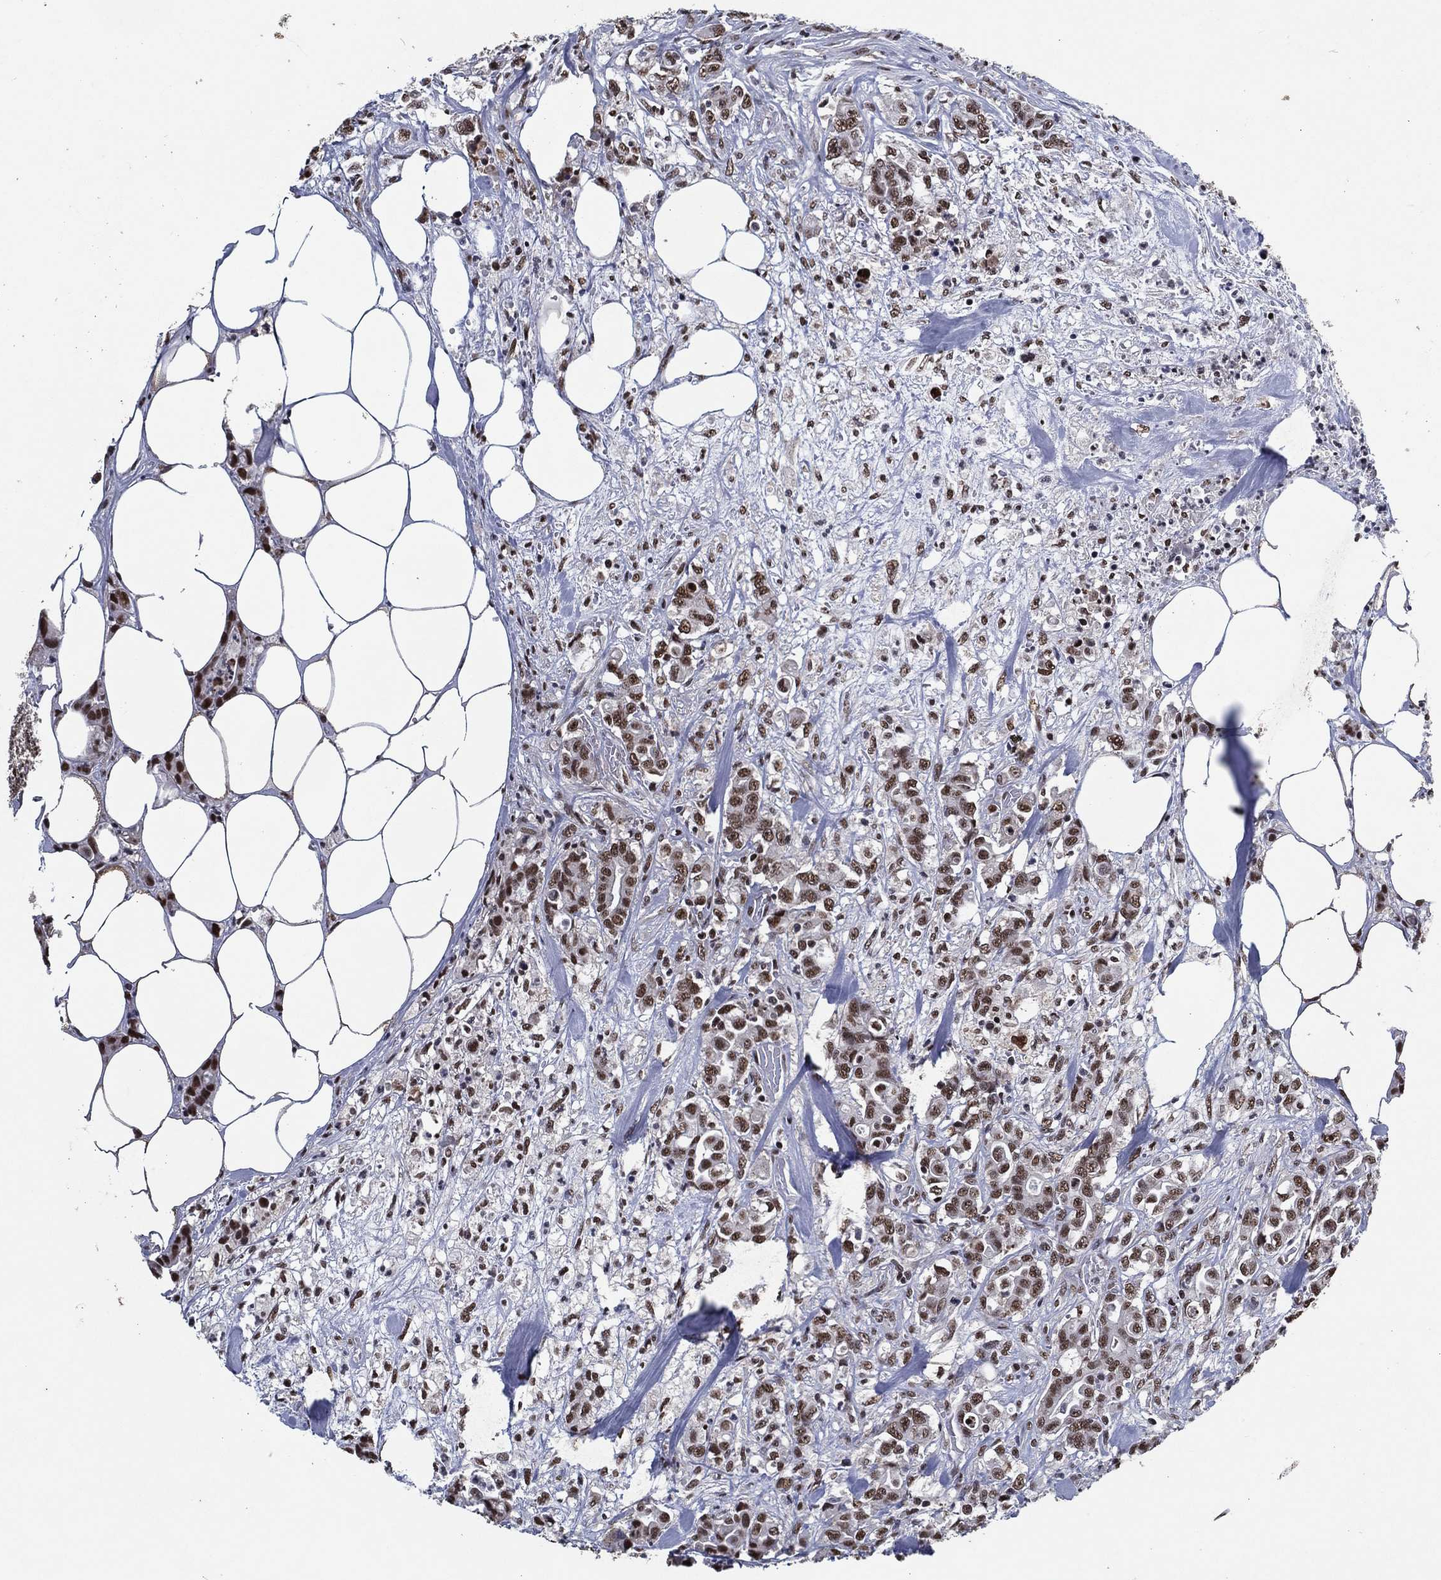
{"staining": {"intensity": "moderate", "quantity": "25%-75%", "location": "nuclear"}, "tissue": "colorectal cancer", "cell_type": "Tumor cells", "image_type": "cancer", "snomed": [{"axis": "morphology", "description": "Adenocarcinoma, NOS"}, {"axis": "topography", "description": "Colon"}], "caption": "Protein analysis of adenocarcinoma (colorectal) tissue reveals moderate nuclear positivity in approximately 25%-75% of tumor cells.", "gene": "ZBTB42", "patient": {"sex": "female", "age": 69}}